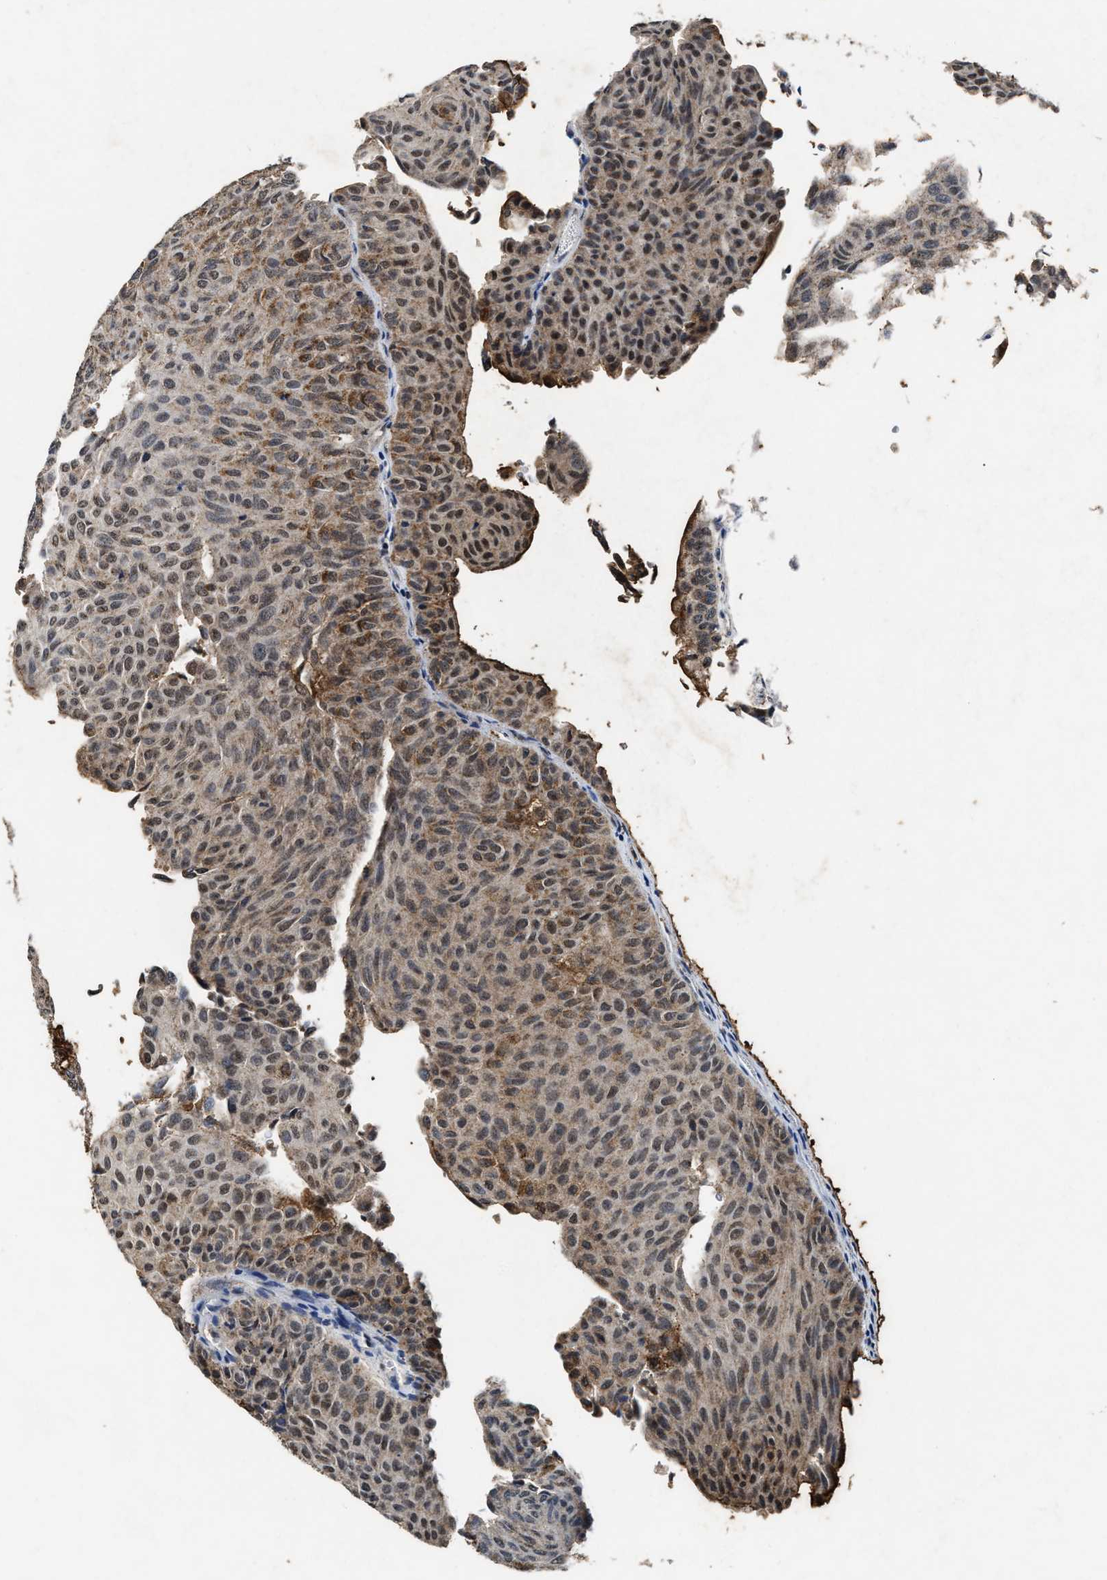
{"staining": {"intensity": "weak", "quantity": "25%-75%", "location": "cytoplasmic/membranous,nuclear"}, "tissue": "urothelial cancer", "cell_type": "Tumor cells", "image_type": "cancer", "snomed": [{"axis": "morphology", "description": "Urothelial carcinoma, Low grade"}, {"axis": "topography", "description": "Urinary bladder"}], "caption": "Protein staining of low-grade urothelial carcinoma tissue shows weak cytoplasmic/membranous and nuclear expression in approximately 25%-75% of tumor cells. (DAB (3,3'-diaminobenzidine) IHC with brightfield microscopy, high magnification).", "gene": "ACOX1", "patient": {"sex": "male", "age": 78}}